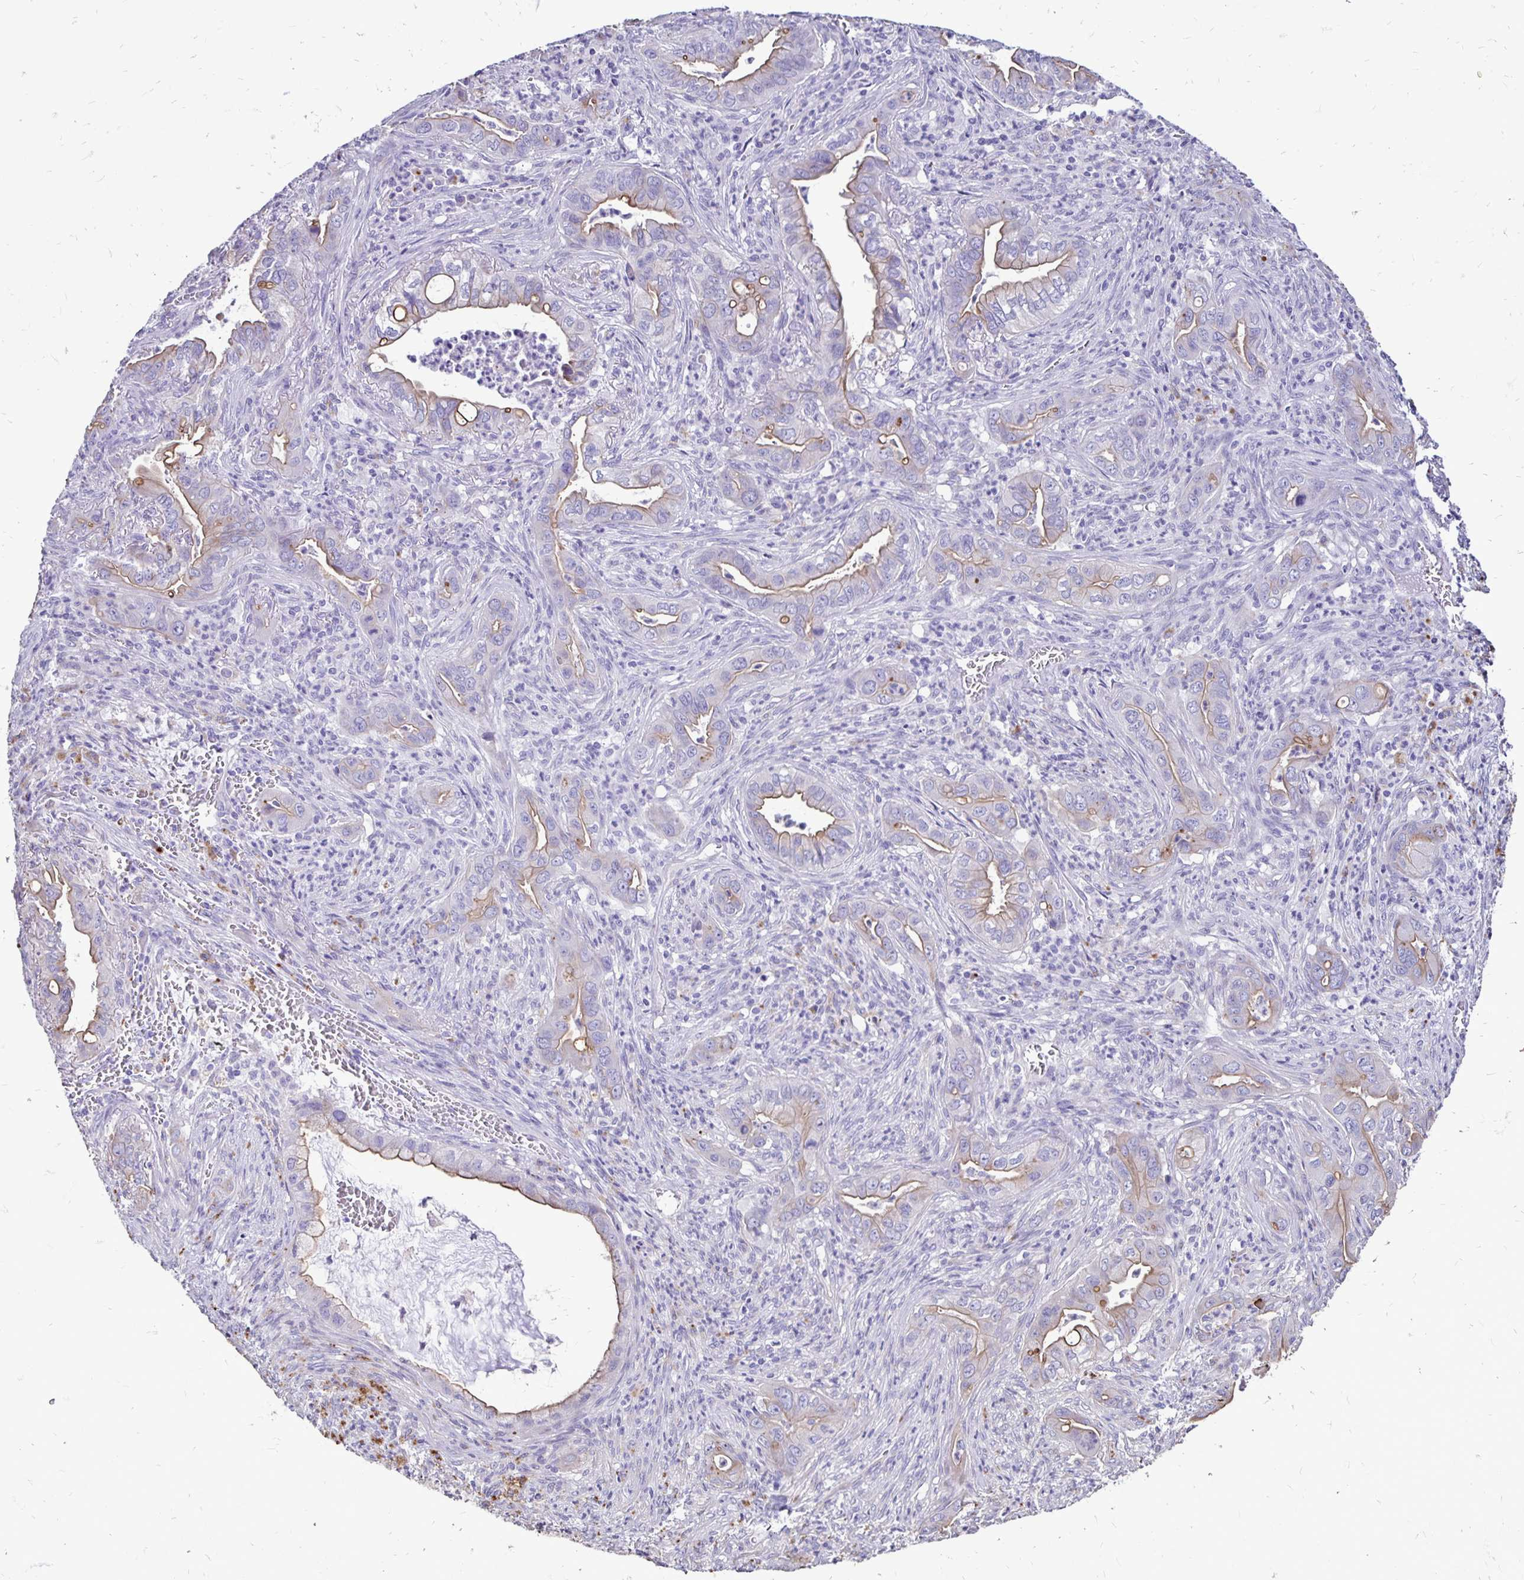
{"staining": {"intensity": "moderate", "quantity": "25%-75%", "location": "cytoplasmic/membranous"}, "tissue": "lung cancer", "cell_type": "Tumor cells", "image_type": "cancer", "snomed": [{"axis": "morphology", "description": "Adenocarcinoma, NOS"}, {"axis": "topography", "description": "Lung"}], "caption": "Immunohistochemistry (IHC) staining of lung adenocarcinoma, which exhibits medium levels of moderate cytoplasmic/membranous staining in approximately 25%-75% of tumor cells indicating moderate cytoplasmic/membranous protein expression. The staining was performed using DAB (brown) for protein detection and nuclei were counterstained in hematoxylin (blue).", "gene": "EVPL", "patient": {"sex": "male", "age": 65}}